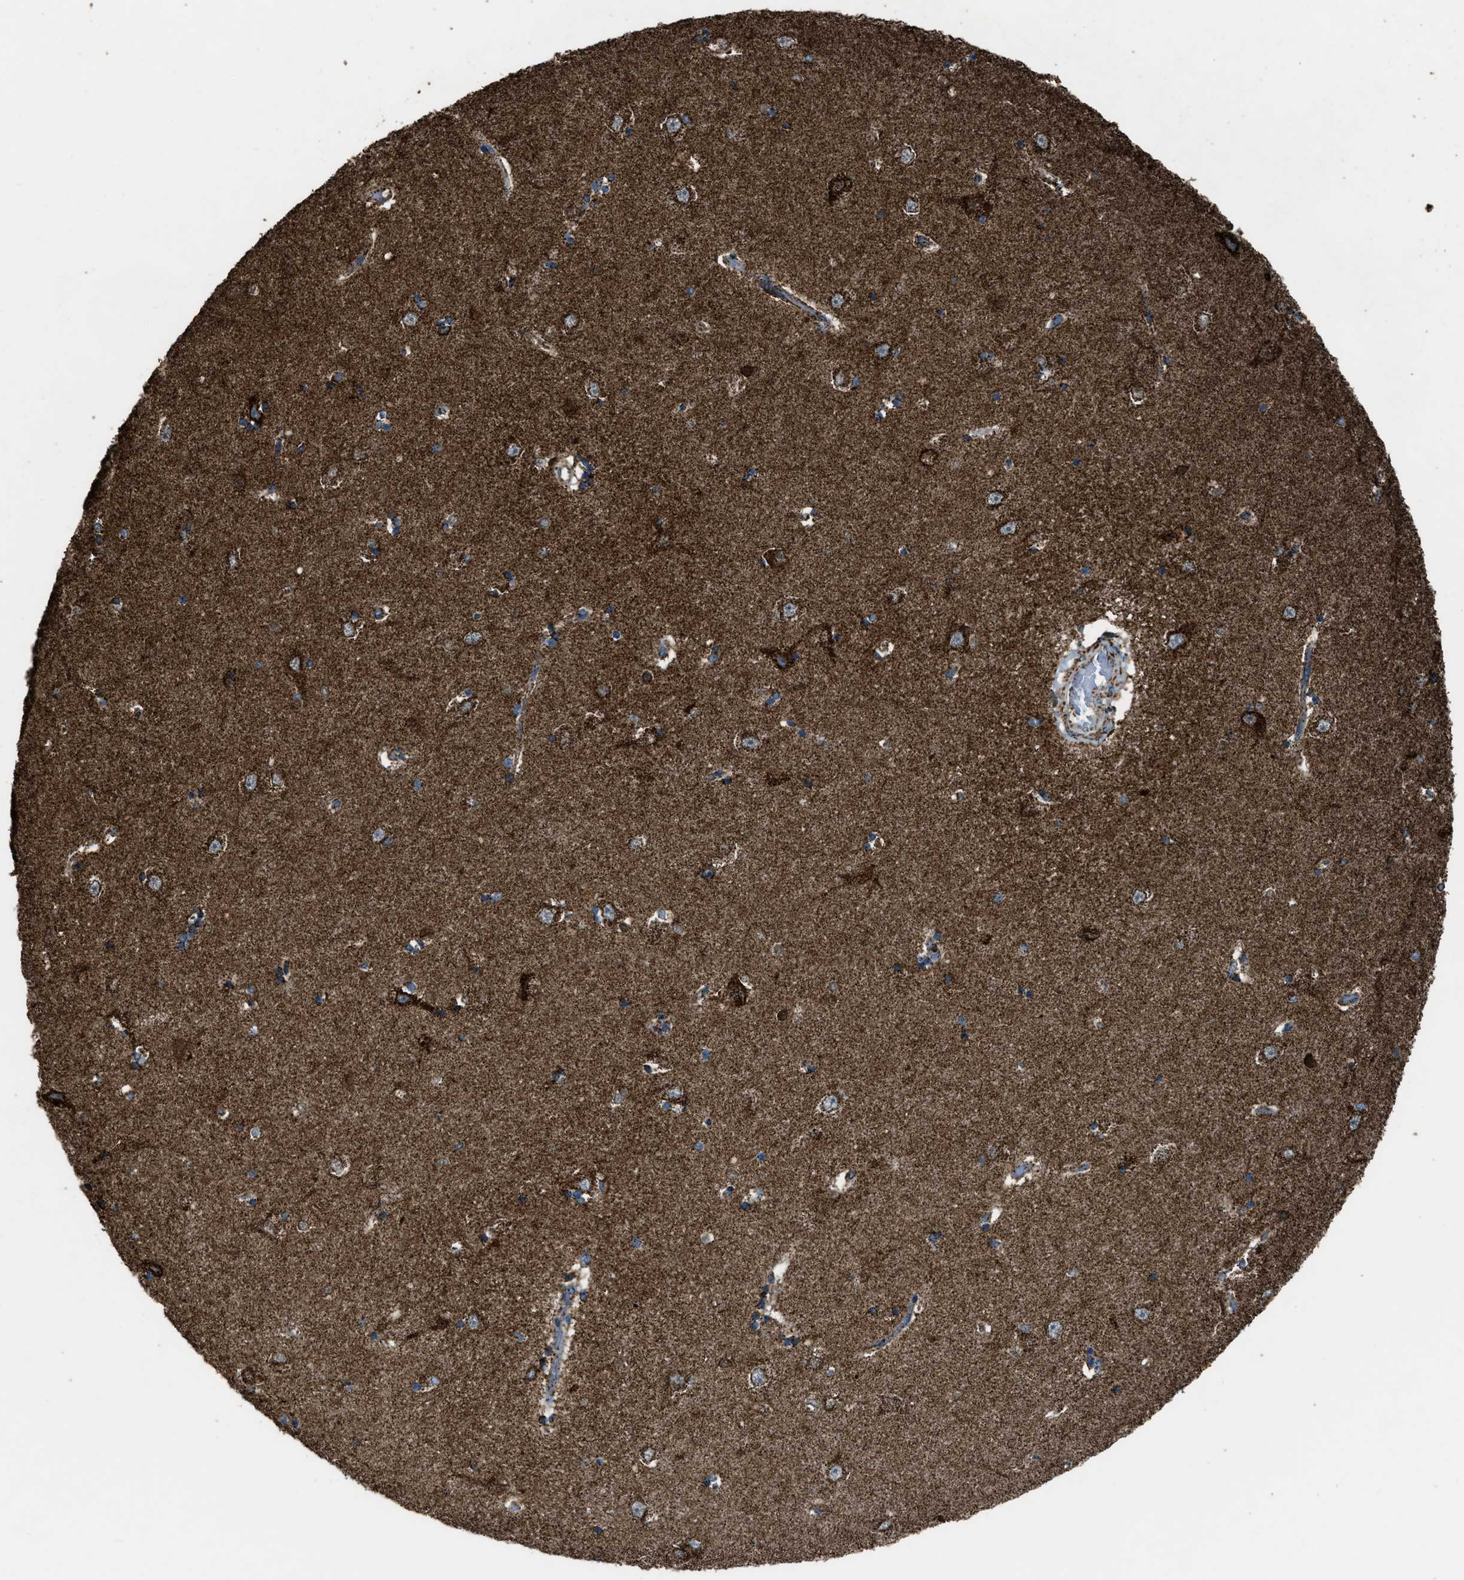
{"staining": {"intensity": "strong", "quantity": "25%-75%", "location": "cytoplasmic/membranous"}, "tissue": "hippocampus", "cell_type": "Glial cells", "image_type": "normal", "snomed": [{"axis": "morphology", "description": "Normal tissue, NOS"}, {"axis": "topography", "description": "Hippocampus"}], "caption": "IHC histopathology image of unremarkable human hippocampus stained for a protein (brown), which shows high levels of strong cytoplasmic/membranous staining in about 25%-75% of glial cells.", "gene": "MDH2", "patient": {"sex": "male", "age": 45}}